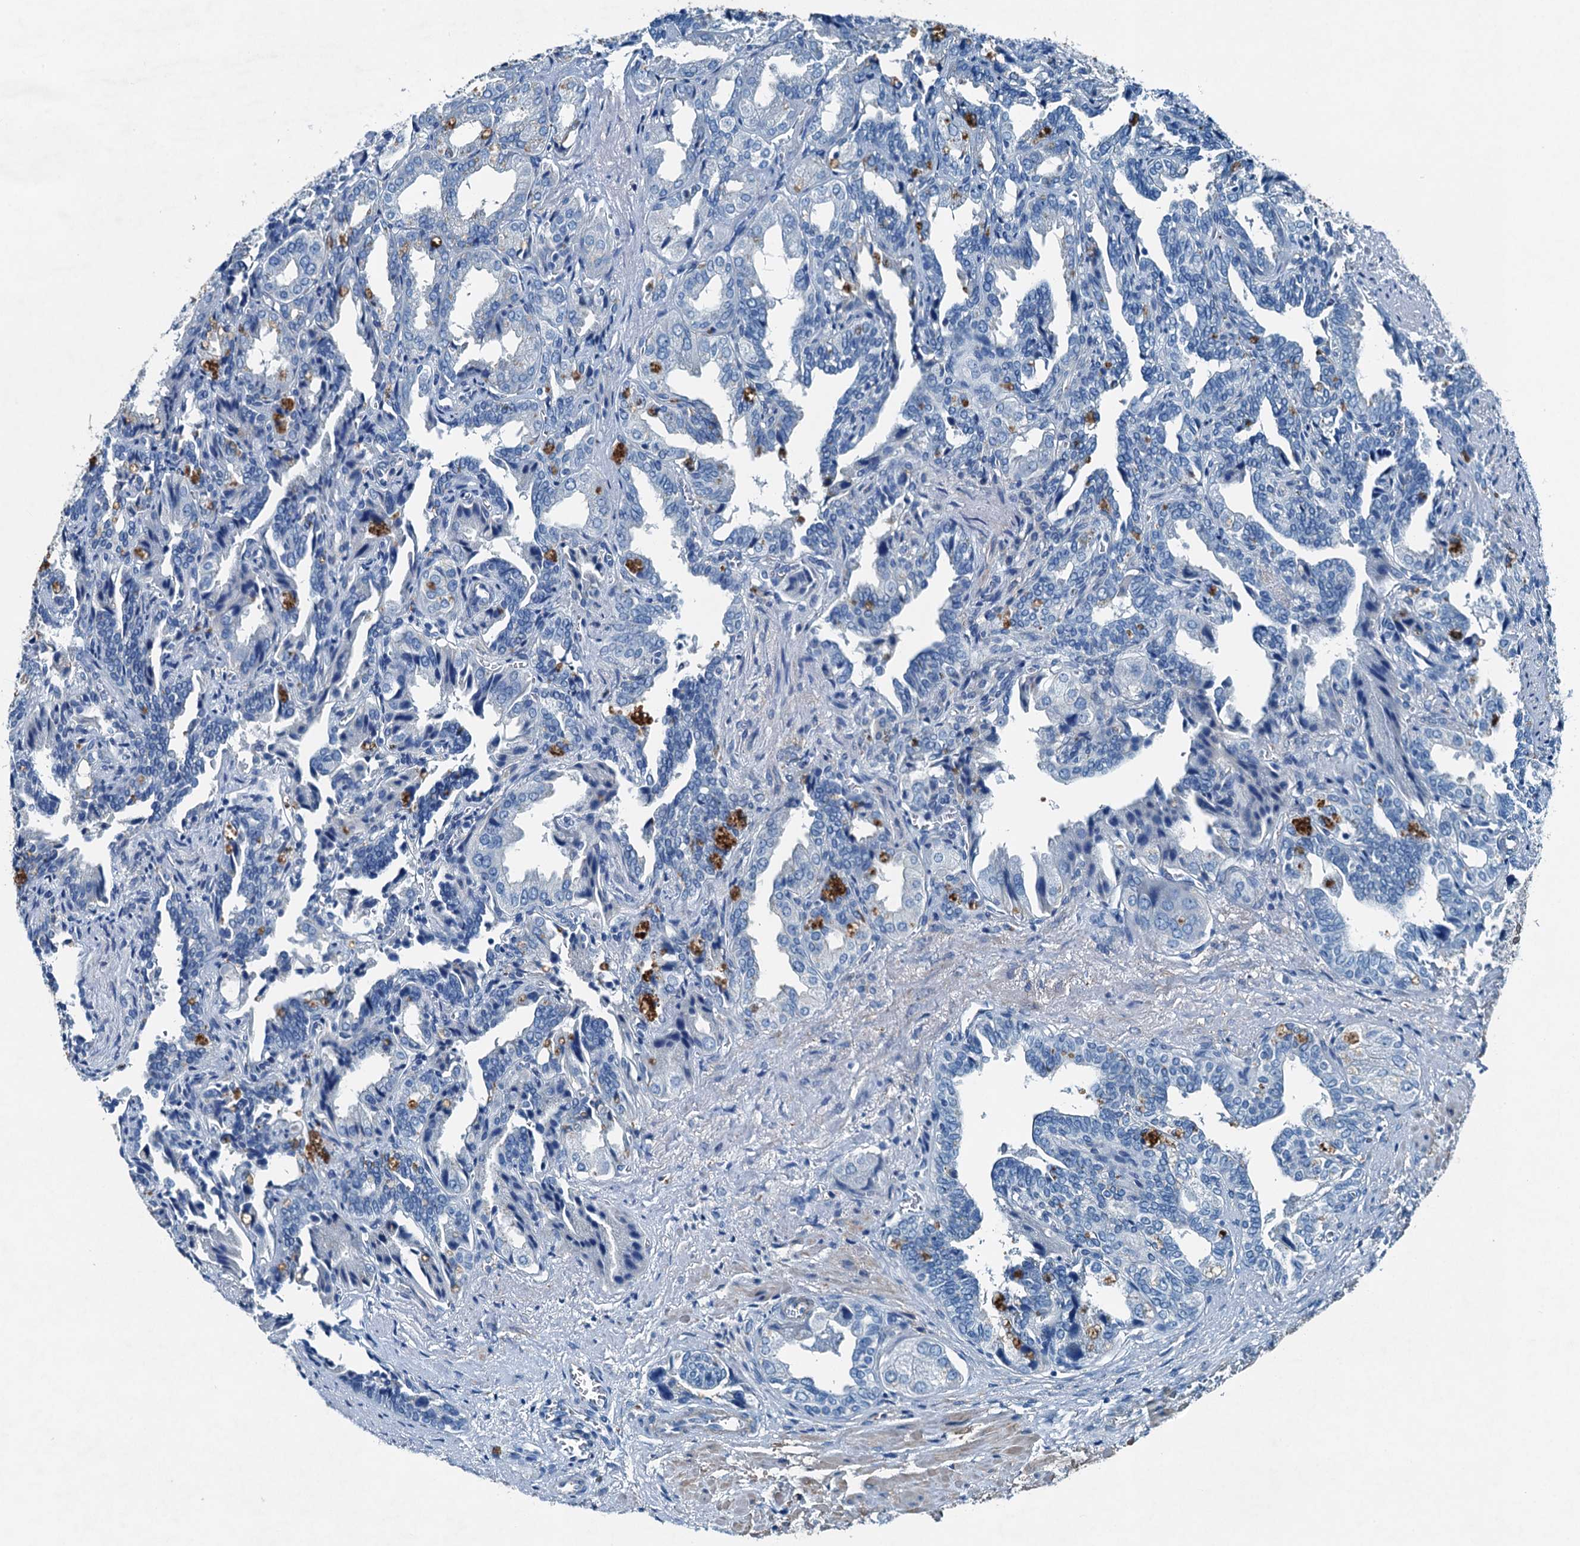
{"staining": {"intensity": "negative", "quantity": "none", "location": "none"}, "tissue": "seminal vesicle", "cell_type": "Glandular cells", "image_type": "normal", "snomed": [{"axis": "morphology", "description": "Normal tissue, NOS"}, {"axis": "topography", "description": "Seminal veicle"}], "caption": "High power microscopy photomicrograph of an immunohistochemistry micrograph of unremarkable seminal vesicle, revealing no significant expression in glandular cells.", "gene": "RAB3IL1", "patient": {"sex": "male", "age": 63}}